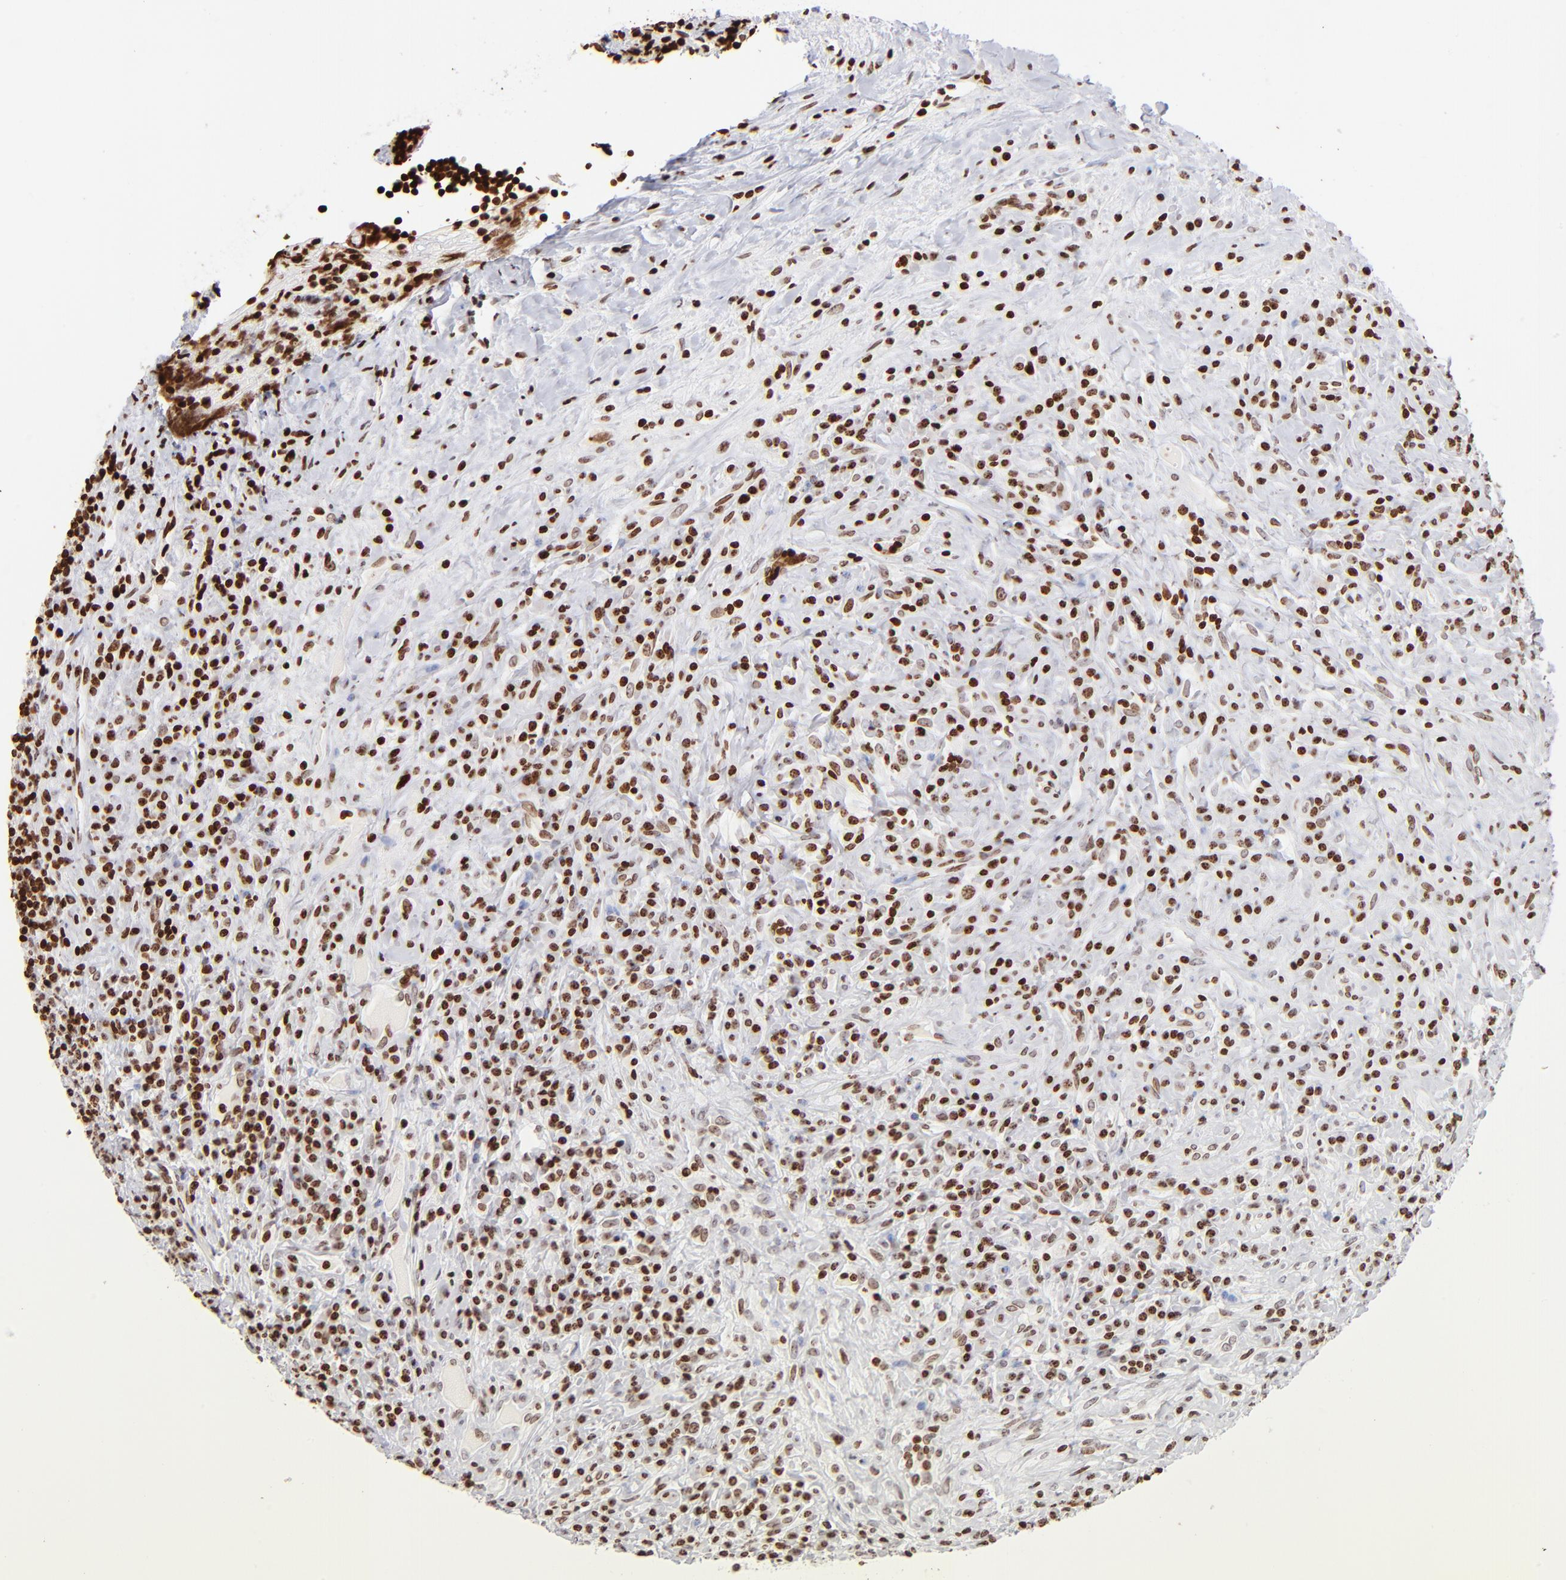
{"staining": {"intensity": "strong", "quantity": ">75%", "location": "nuclear"}, "tissue": "lymphoma", "cell_type": "Tumor cells", "image_type": "cancer", "snomed": [{"axis": "morphology", "description": "Hodgkin's disease, NOS"}, {"axis": "topography", "description": "Lymph node"}], "caption": "A photomicrograph of Hodgkin's disease stained for a protein reveals strong nuclear brown staining in tumor cells. The staining is performed using DAB brown chromogen to label protein expression. The nuclei are counter-stained blue using hematoxylin.", "gene": "RTL4", "patient": {"sex": "female", "age": 25}}